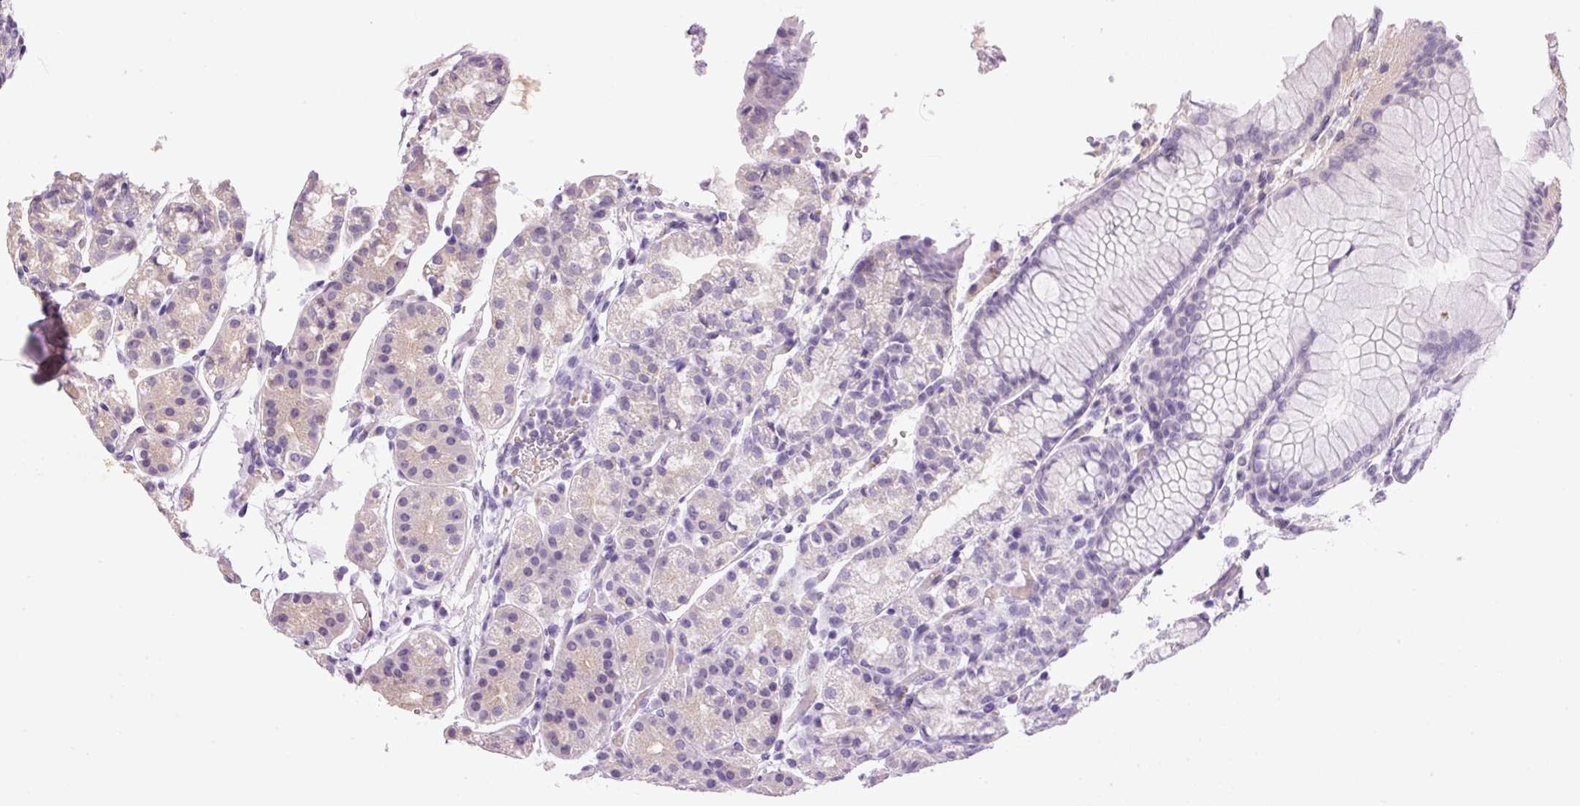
{"staining": {"intensity": "weak", "quantity": "<25%", "location": "cytoplasmic/membranous"}, "tissue": "stomach", "cell_type": "Glandular cells", "image_type": "normal", "snomed": [{"axis": "morphology", "description": "Normal tissue, NOS"}, {"axis": "topography", "description": "Stomach"}], "caption": "IHC histopathology image of normal human stomach stained for a protein (brown), which exhibits no positivity in glandular cells.", "gene": "CMTM8", "patient": {"sex": "female", "age": 57}}